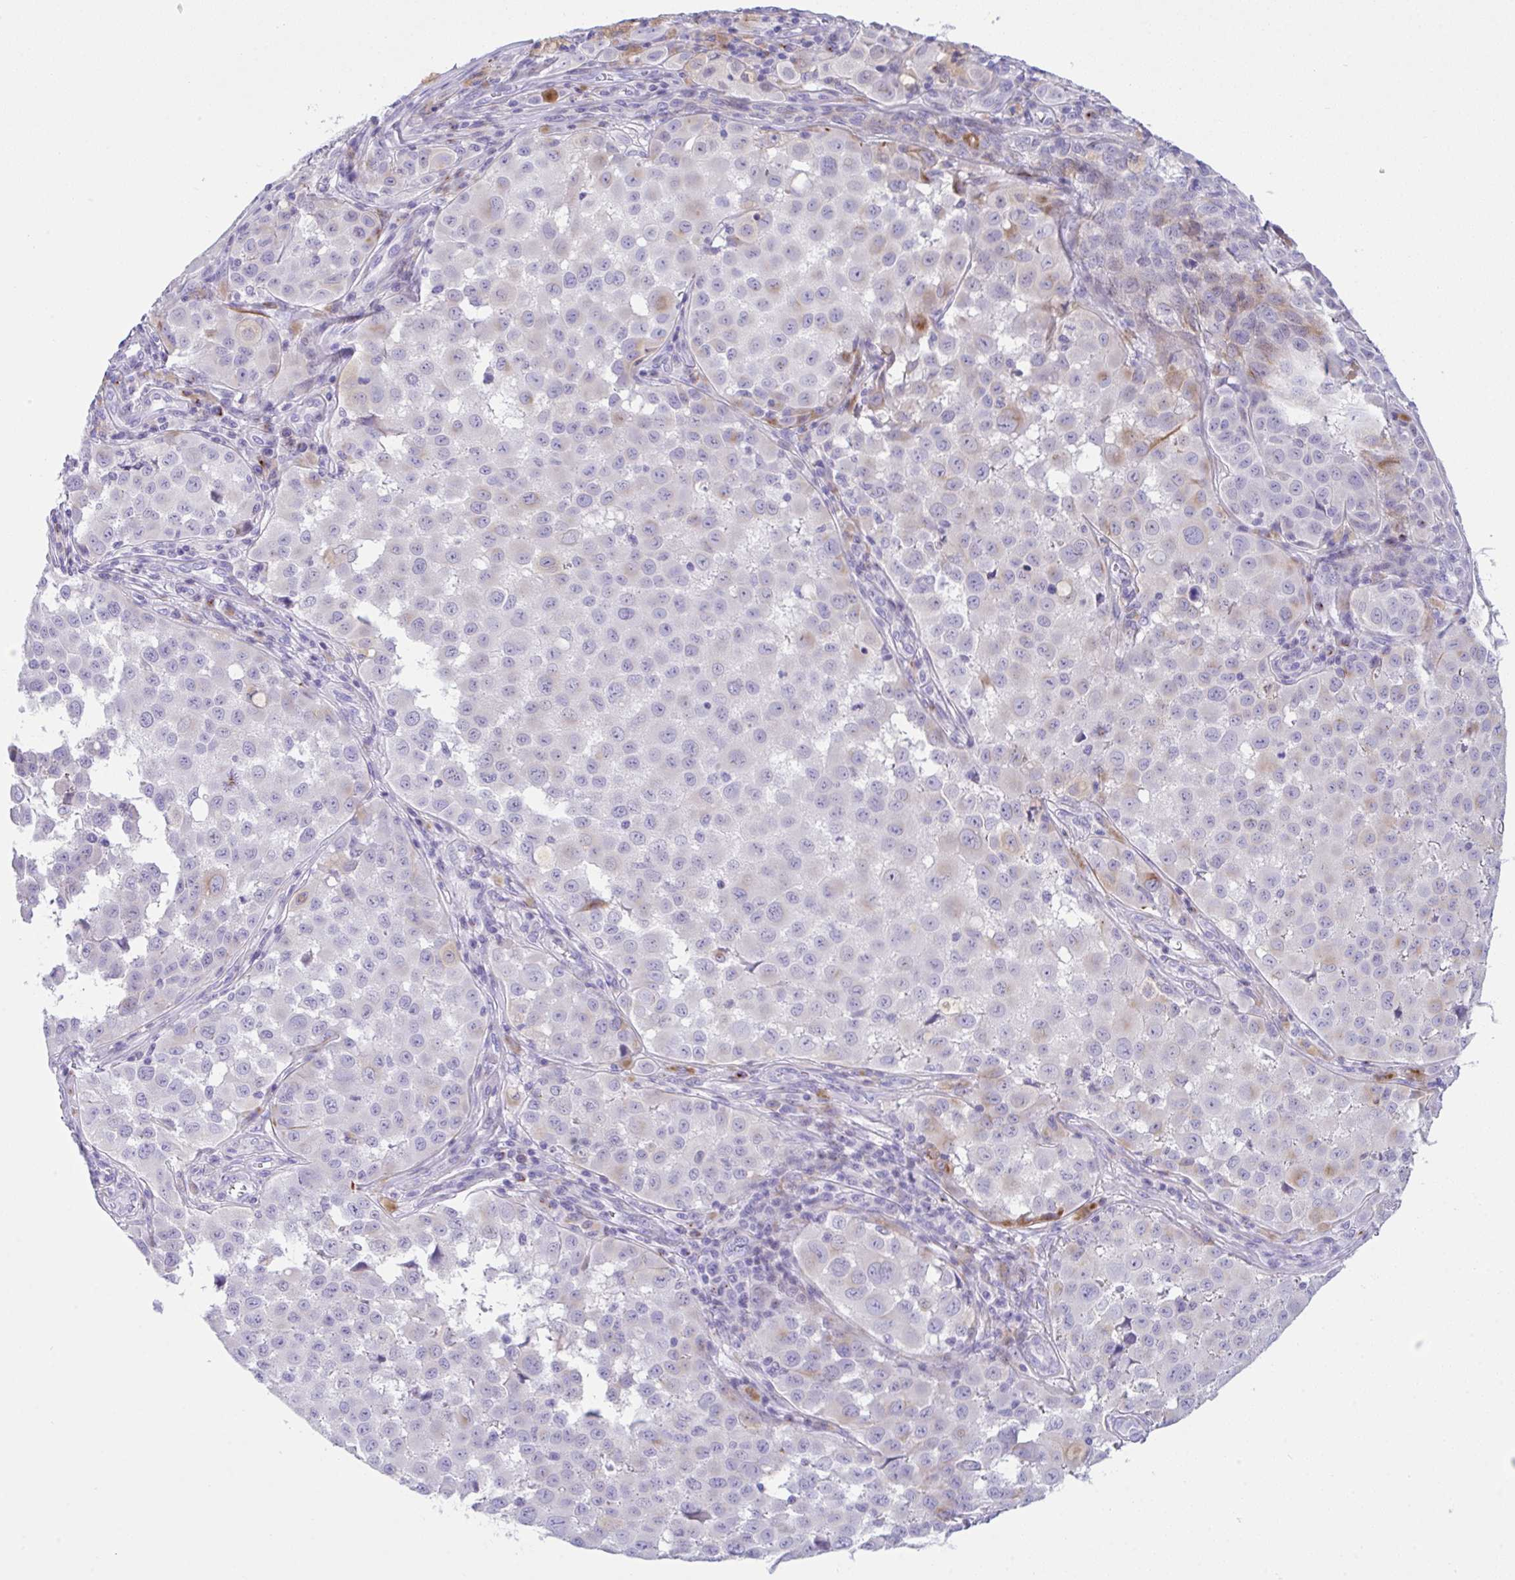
{"staining": {"intensity": "moderate", "quantity": "<25%", "location": "cytoplasmic/membranous"}, "tissue": "melanoma", "cell_type": "Tumor cells", "image_type": "cancer", "snomed": [{"axis": "morphology", "description": "Malignant melanoma, NOS"}, {"axis": "topography", "description": "Skin"}], "caption": "DAB immunohistochemical staining of human melanoma displays moderate cytoplasmic/membranous protein expression in about <25% of tumor cells.", "gene": "FBXL20", "patient": {"sex": "male", "age": 64}}